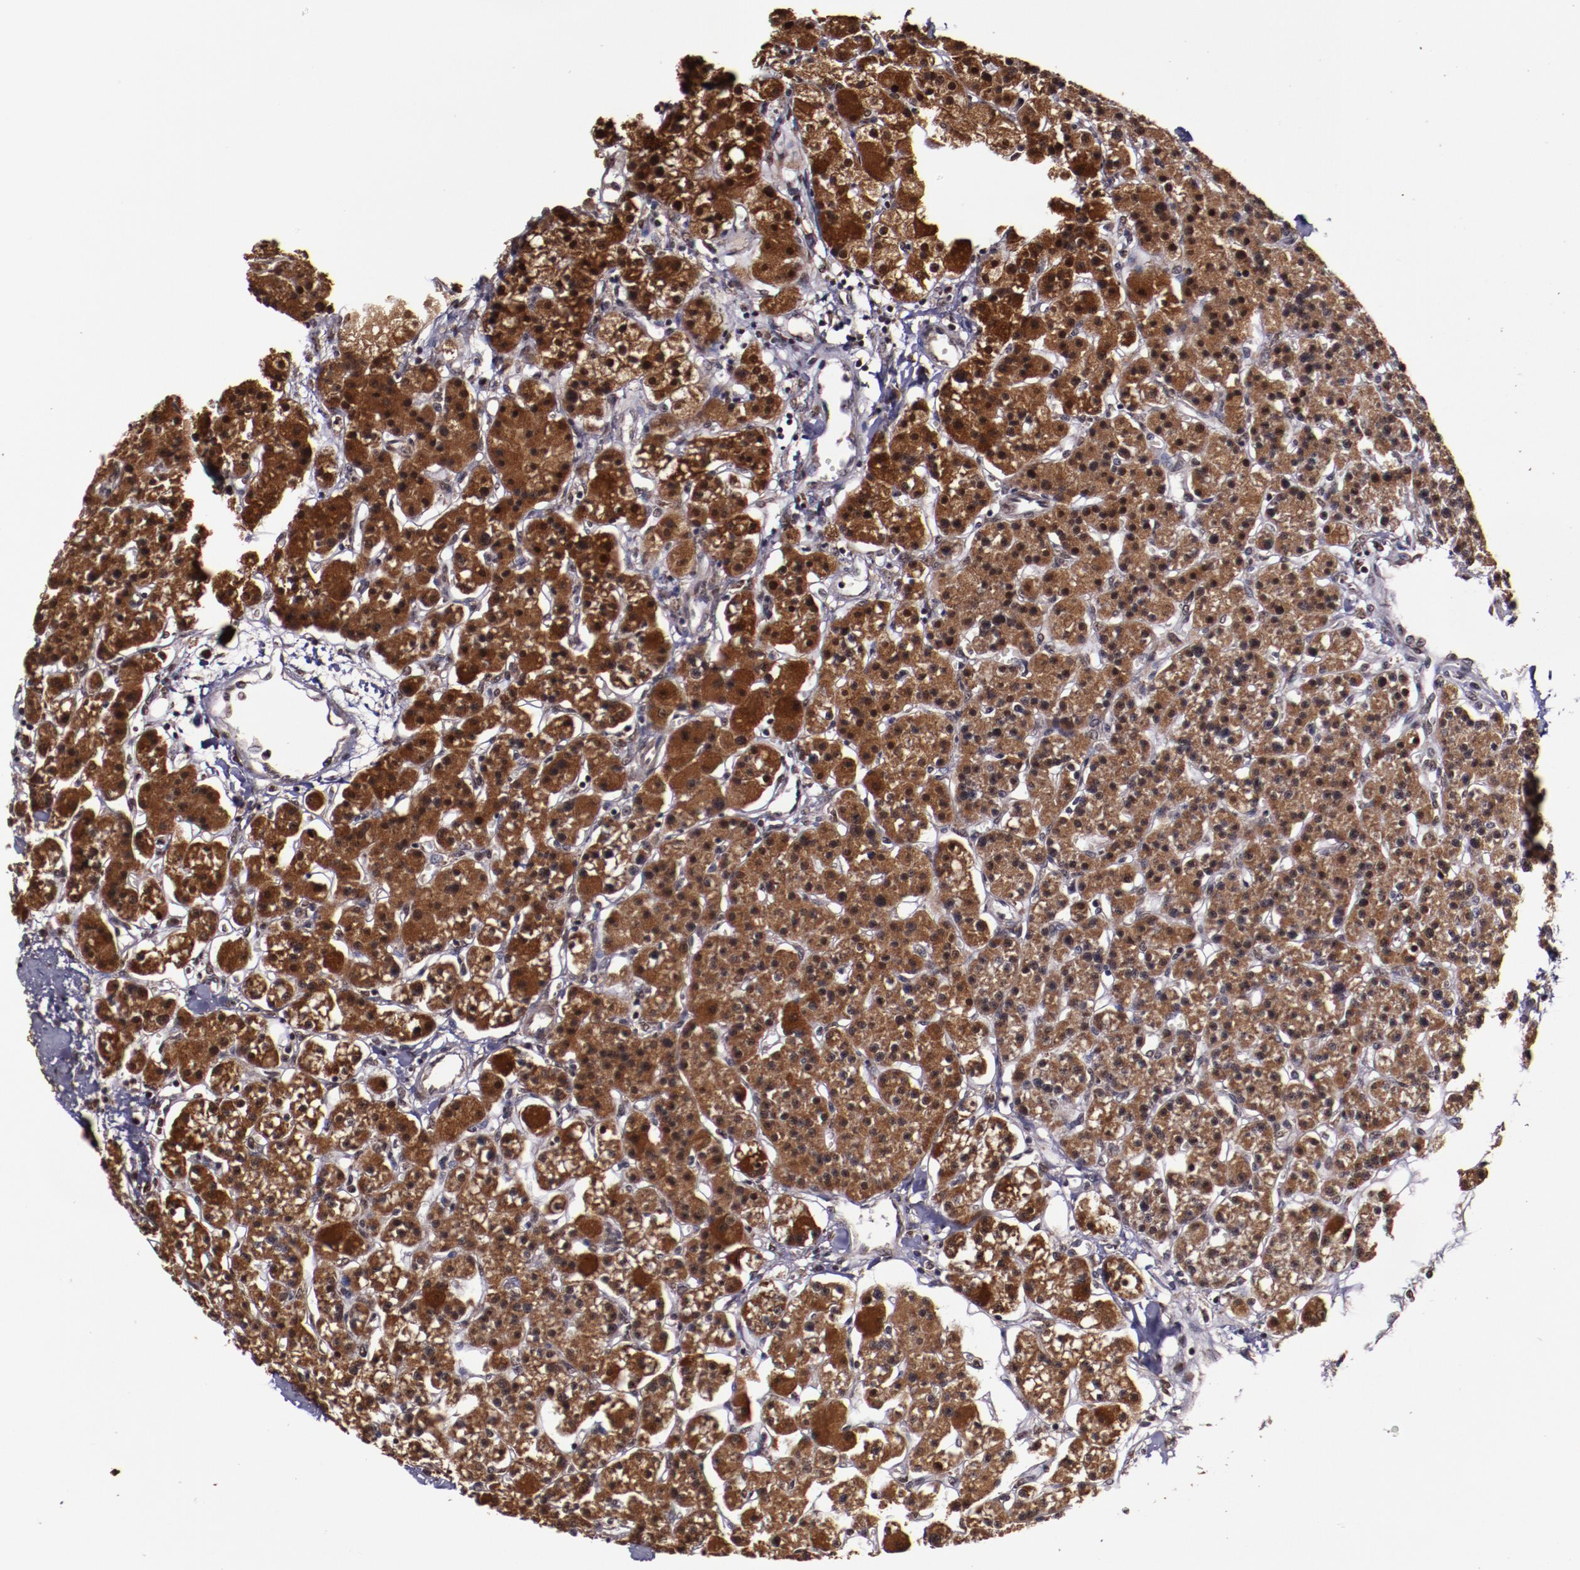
{"staining": {"intensity": "strong", "quantity": ">75%", "location": "cytoplasmic/membranous,nuclear"}, "tissue": "parathyroid gland", "cell_type": "Glandular cells", "image_type": "normal", "snomed": [{"axis": "morphology", "description": "Normal tissue, NOS"}, {"axis": "topography", "description": "Parathyroid gland"}], "caption": "Brown immunohistochemical staining in normal parathyroid gland displays strong cytoplasmic/membranous,nuclear positivity in approximately >75% of glandular cells.", "gene": "CECR2", "patient": {"sex": "female", "age": 58}}